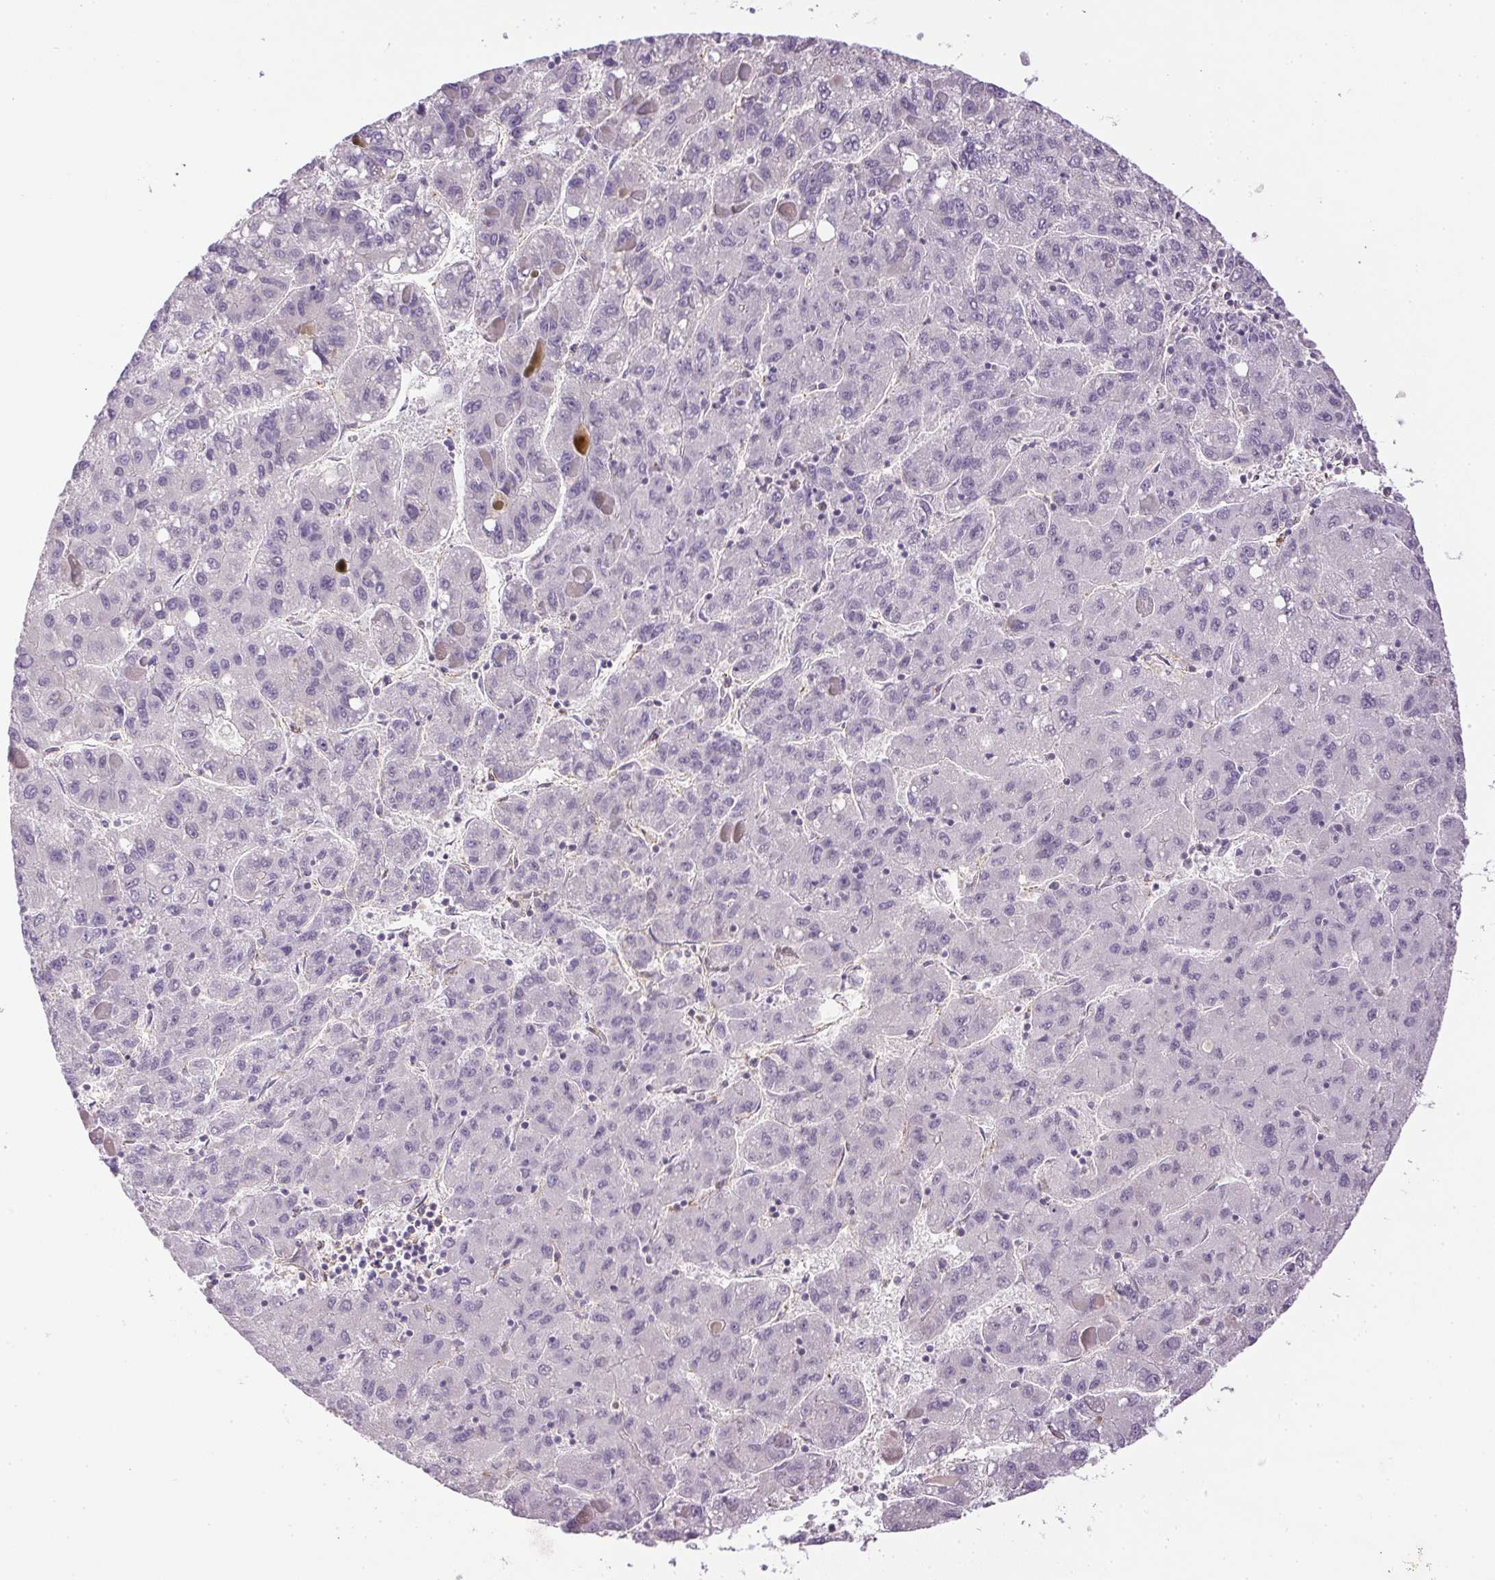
{"staining": {"intensity": "negative", "quantity": "none", "location": "none"}, "tissue": "liver cancer", "cell_type": "Tumor cells", "image_type": "cancer", "snomed": [{"axis": "morphology", "description": "Carcinoma, Hepatocellular, NOS"}, {"axis": "topography", "description": "Liver"}], "caption": "Immunohistochemical staining of liver cancer (hepatocellular carcinoma) displays no significant positivity in tumor cells.", "gene": "PRL", "patient": {"sex": "female", "age": 82}}